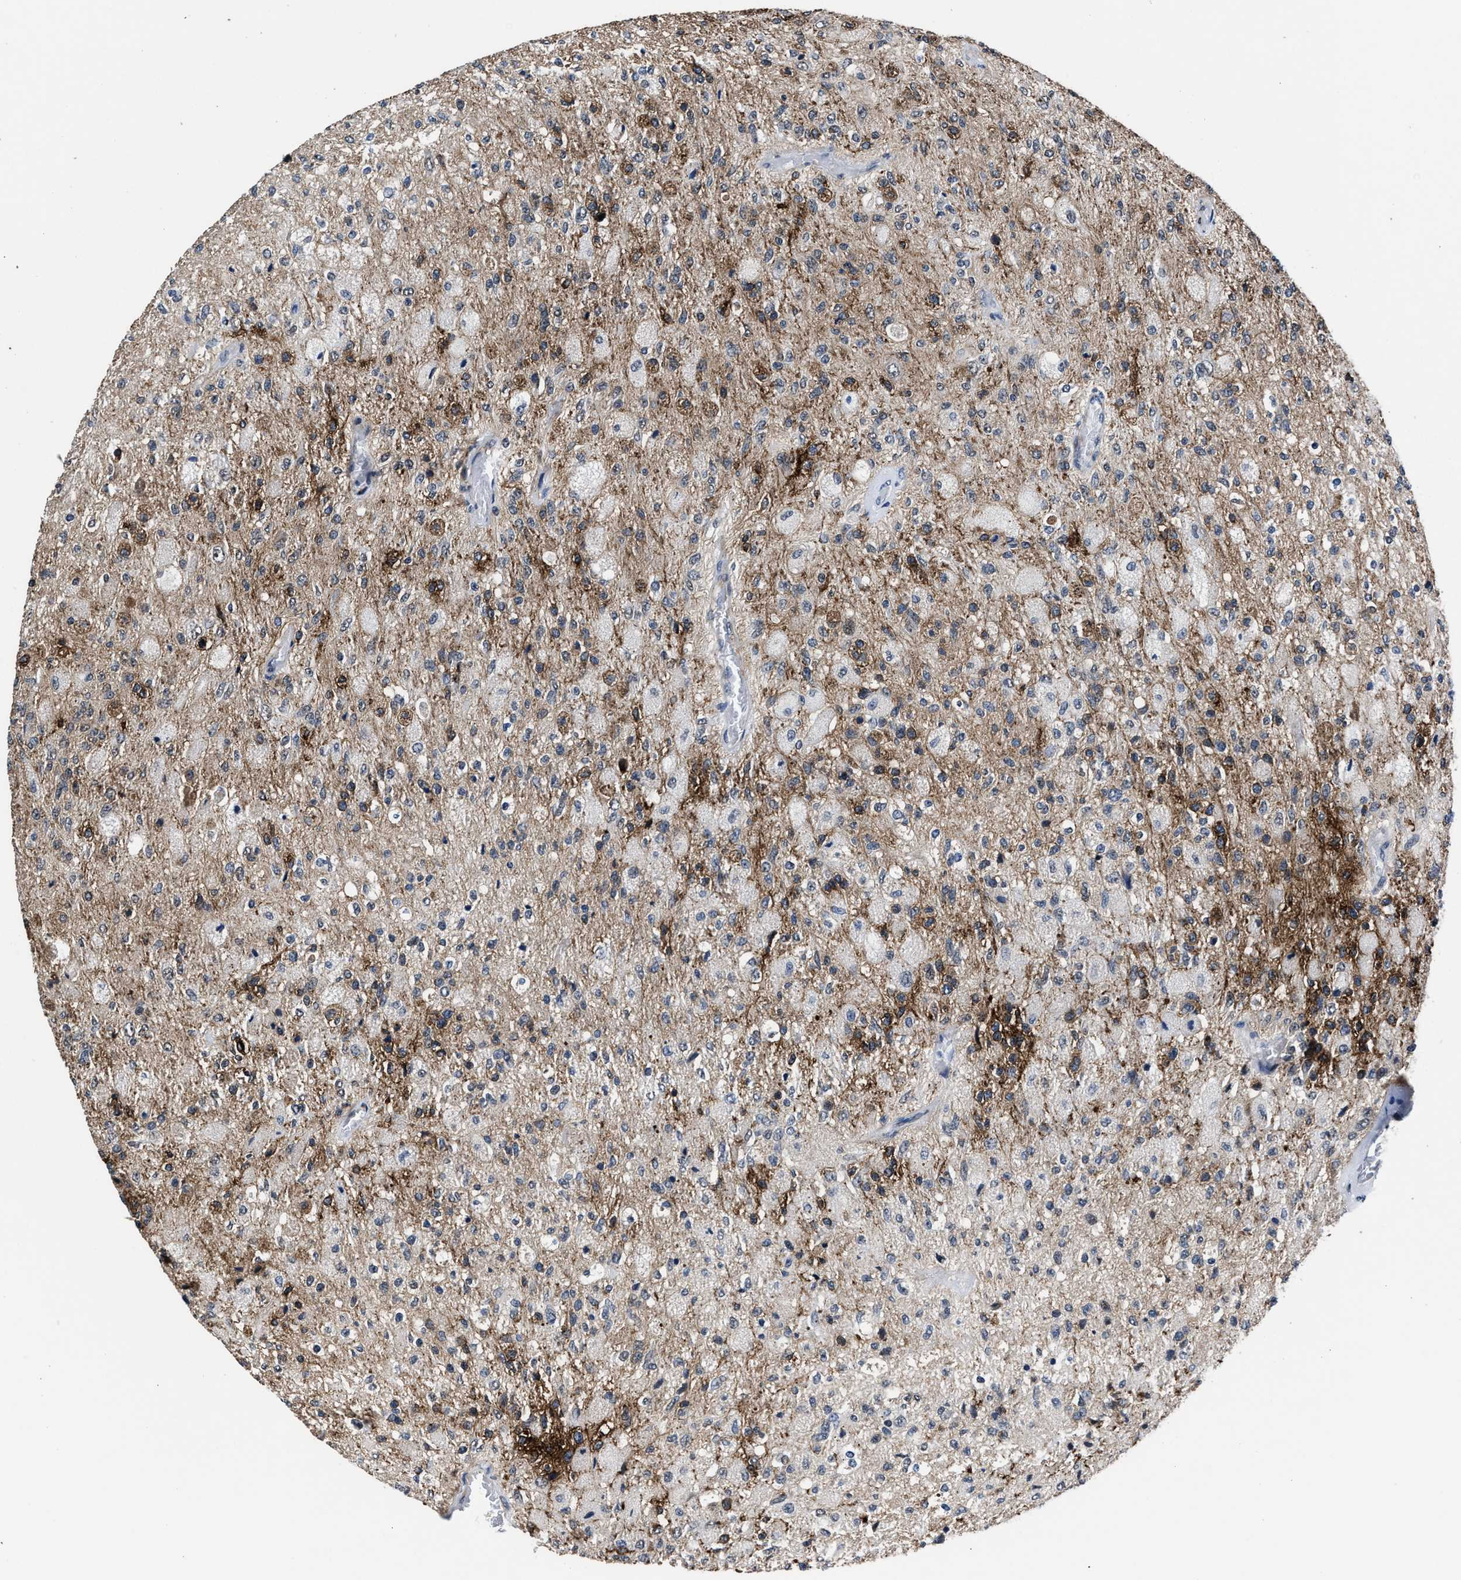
{"staining": {"intensity": "moderate", "quantity": "<25%", "location": "cytoplasmic/membranous"}, "tissue": "glioma", "cell_type": "Tumor cells", "image_type": "cancer", "snomed": [{"axis": "morphology", "description": "Normal tissue, NOS"}, {"axis": "morphology", "description": "Glioma, malignant, High grade"}, {"axis": "topography", "description": "Cerebral cortex"}], "caption": "Immunohistochemical staining of human malignant high-grade glioma exhibits low levels of moderate cytoplasmic/membranous positivity in approximately <25% of tumor cells. The protein of interest is shown in brown color, while the nuclei are stained blue.", "gene": "MARCKSL1", "patient": {"sex": "male", "age": 77}}